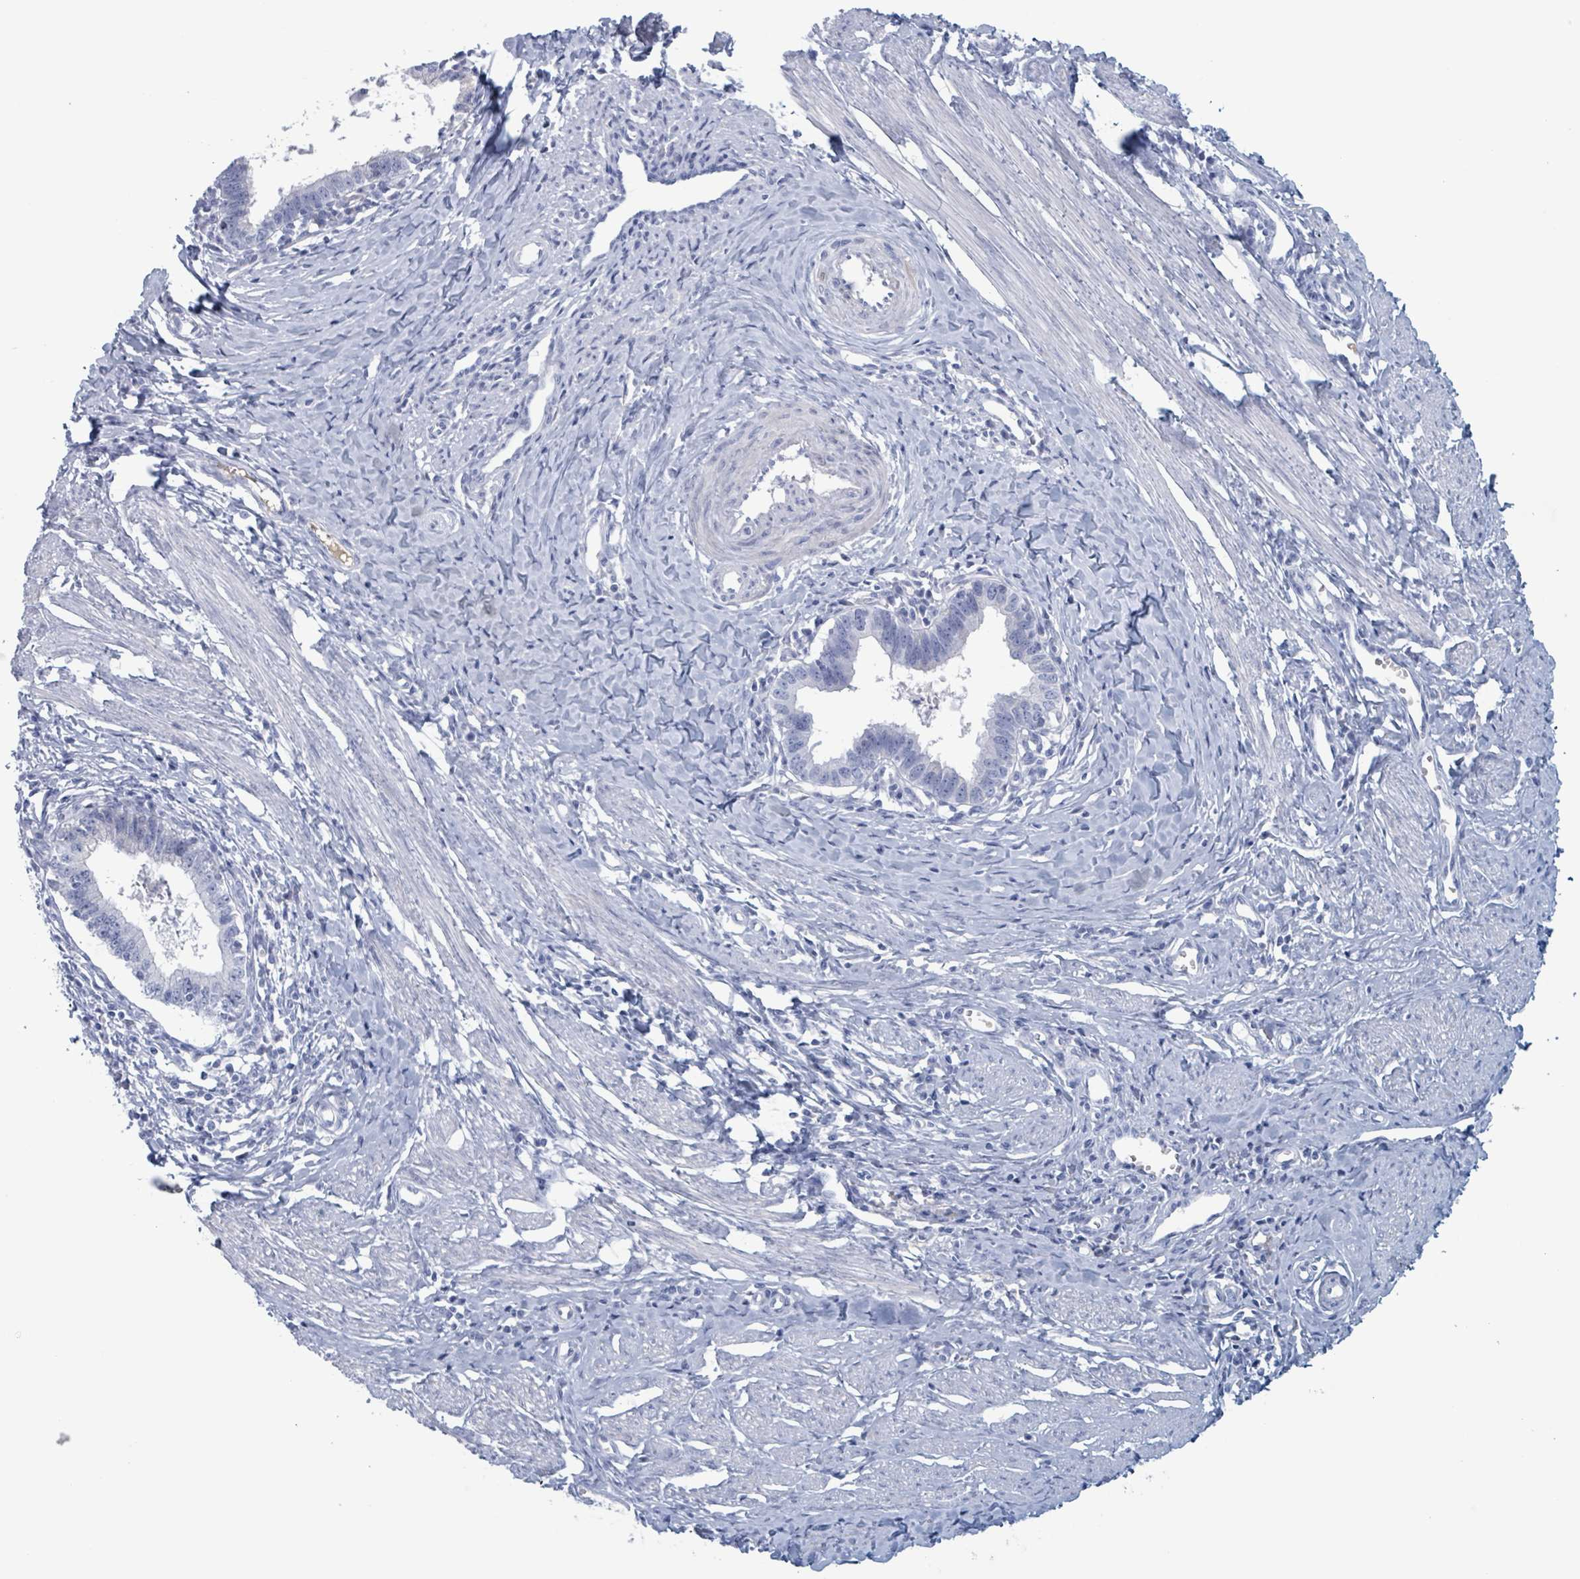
{"staining": {"intensity": "negative", "quantity": "none", "location": "none"}, "tissue": "cervical cancer", "cell_type": "Tumor cells", "image_type": "cancer", "snomed": [{"axis": "morphology", "description": "Adenocarcinoma, NOS"}, {"axis": "topography", "description": "Cervix"}], "caption": "Tumor cells show no significant positivity in cervical adenocarcinoma.", "gene": "KLK4", "patient": {"sex": "female", "age": 36}}